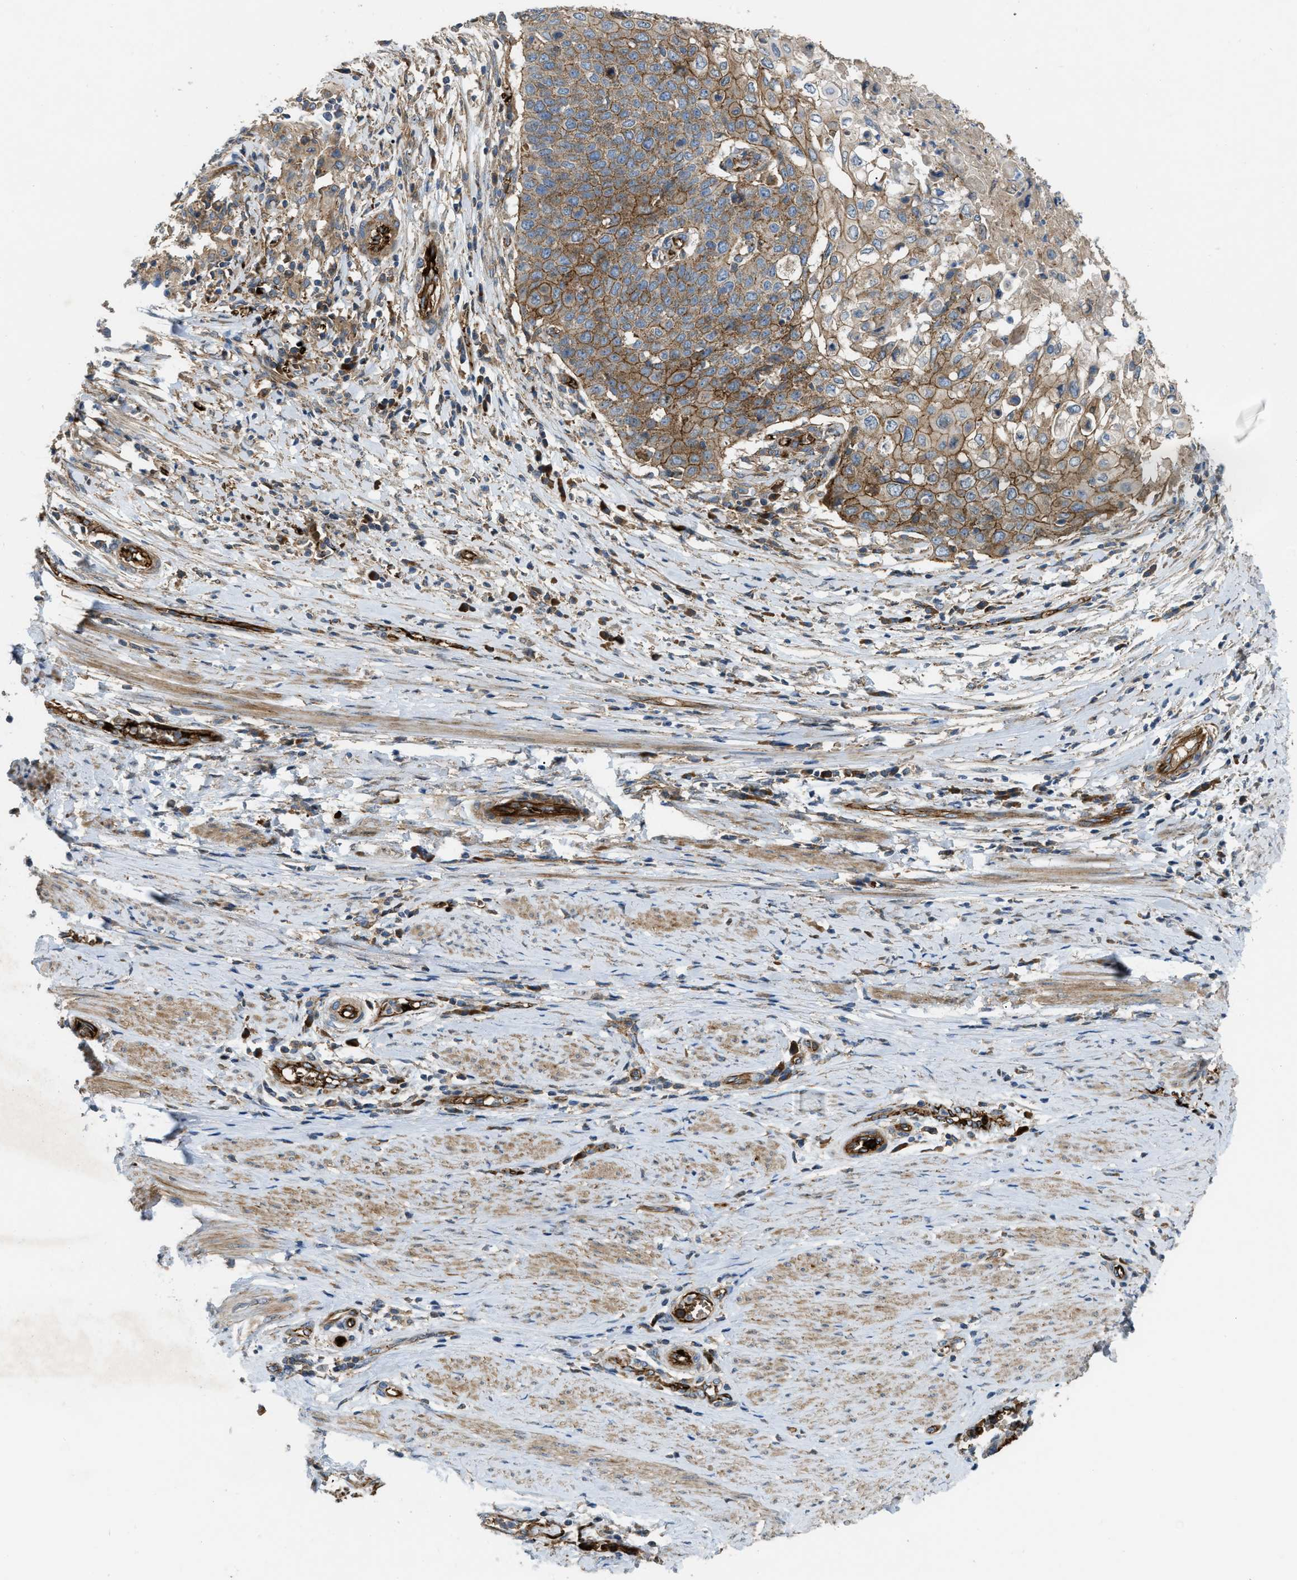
{"staining": {"intensity": "moderate", "quantity": ">75%", "location": "cytoplasmic/membranous"}, "tissue": "cervical cancer", "cell_type": "Tumor cells", "image_type": "cancer", "snomed": [{"axis": "morphology", "description": "Squamous cell carcinoma, NOS"}, {"axis": "topography", "description": "Cervix"}], "caption": "There is medium levels of moderate cytoplasmic/membranous positivity in tumor cells of squamous cell carcinoma (cervical), as demonstrated by immunohistochemical staining (brown color).", "gene": "ERC1", "patient": {"sex": "female", "age": 39}}